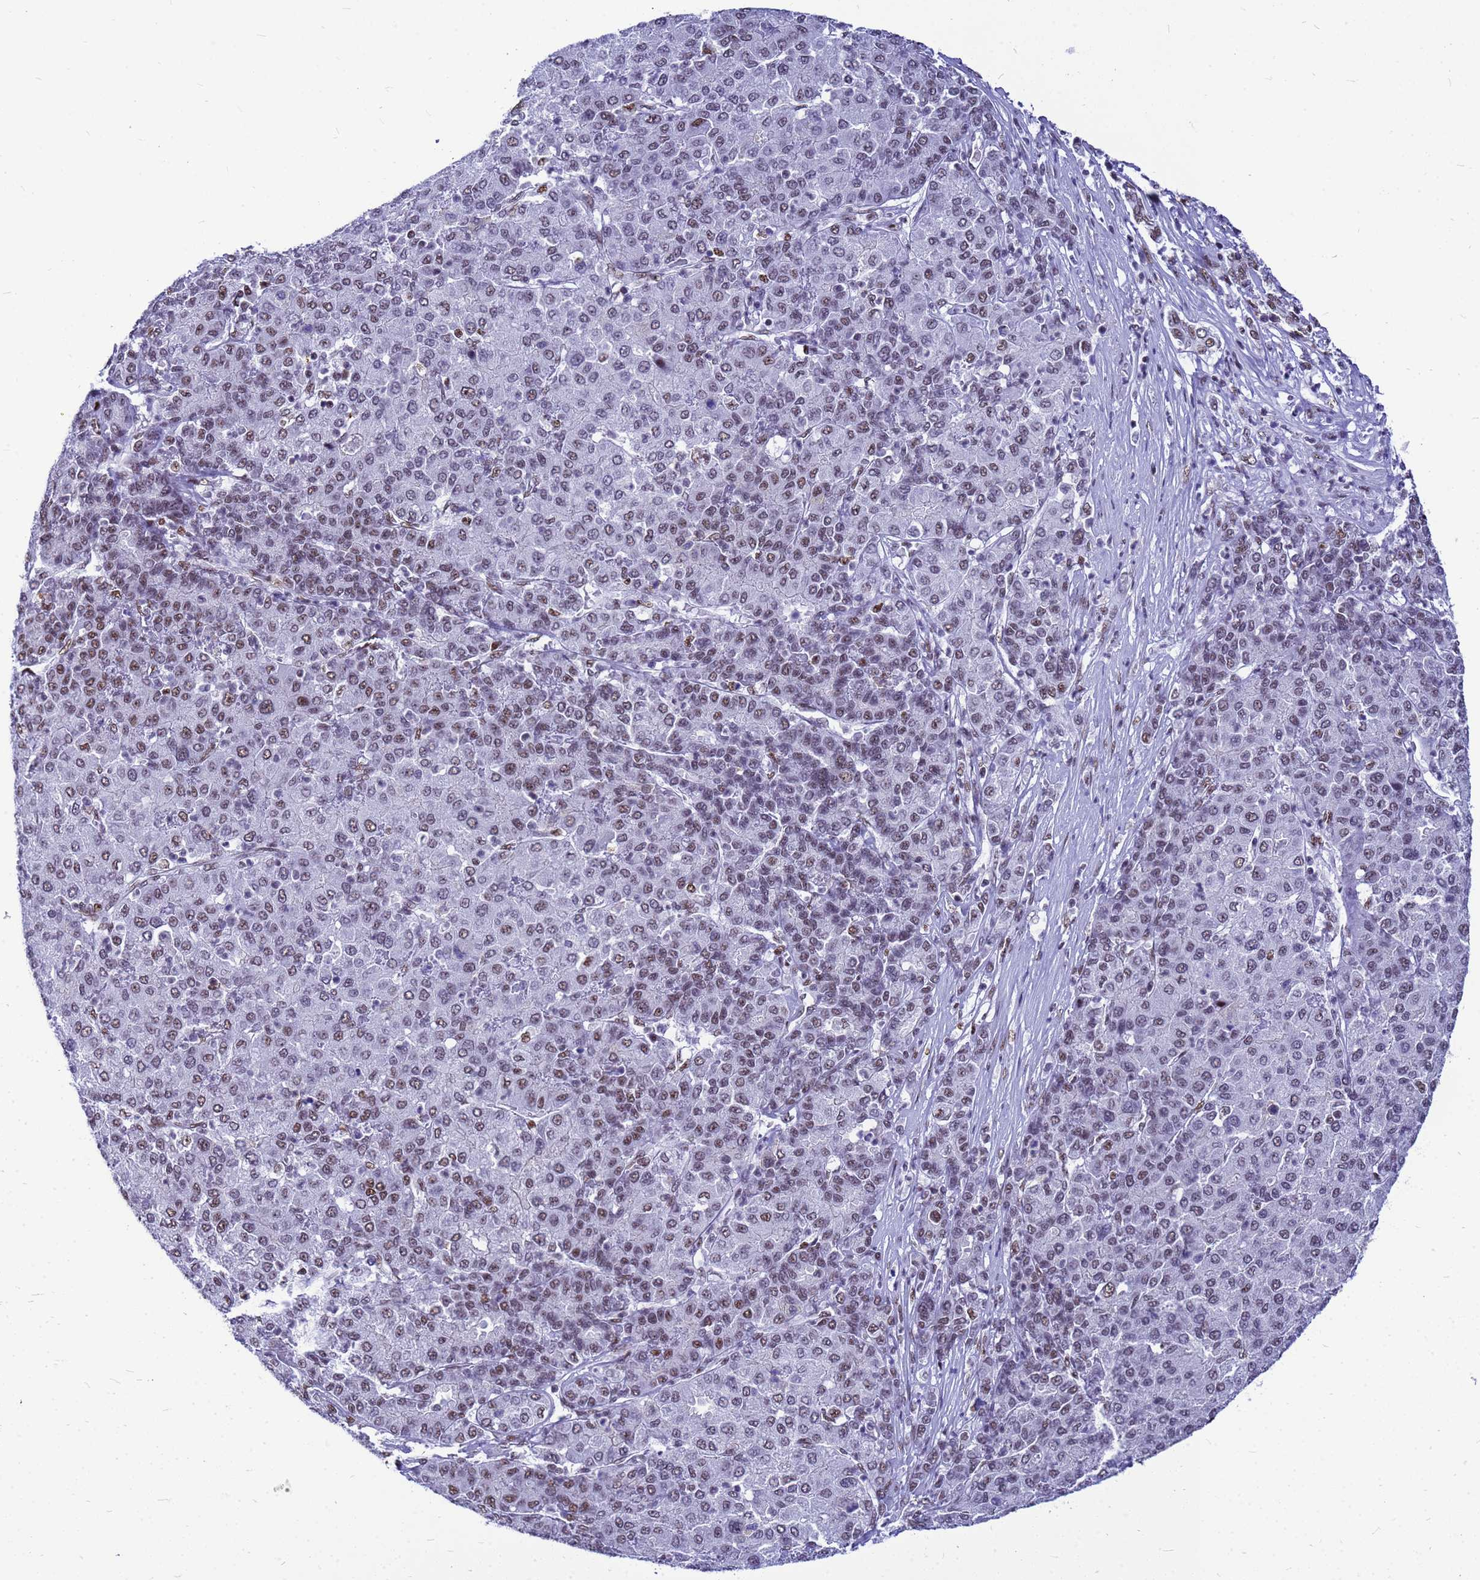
{"staining": {"intensity": "moderate", "quantity": "25%-75%", "location": "nuclear"}, "tissue": "liver cancer", "cell_type": "Tumor cells", "image_type": "cancer", "snomed": [{"axis": "morphology", "description": "Carcinoma, Hepatocellular, NOS"}, {"axis": "topography", "description": "Liver"}], "caption": "About 25%-75% of tumor cells in human hepatocellular carcinoma (liver) display moderate nuclear protein expression as visualized by brown immunohistochemical staining.", "gene": "SART3", "patient": {"sex": "male", "age": 65}}